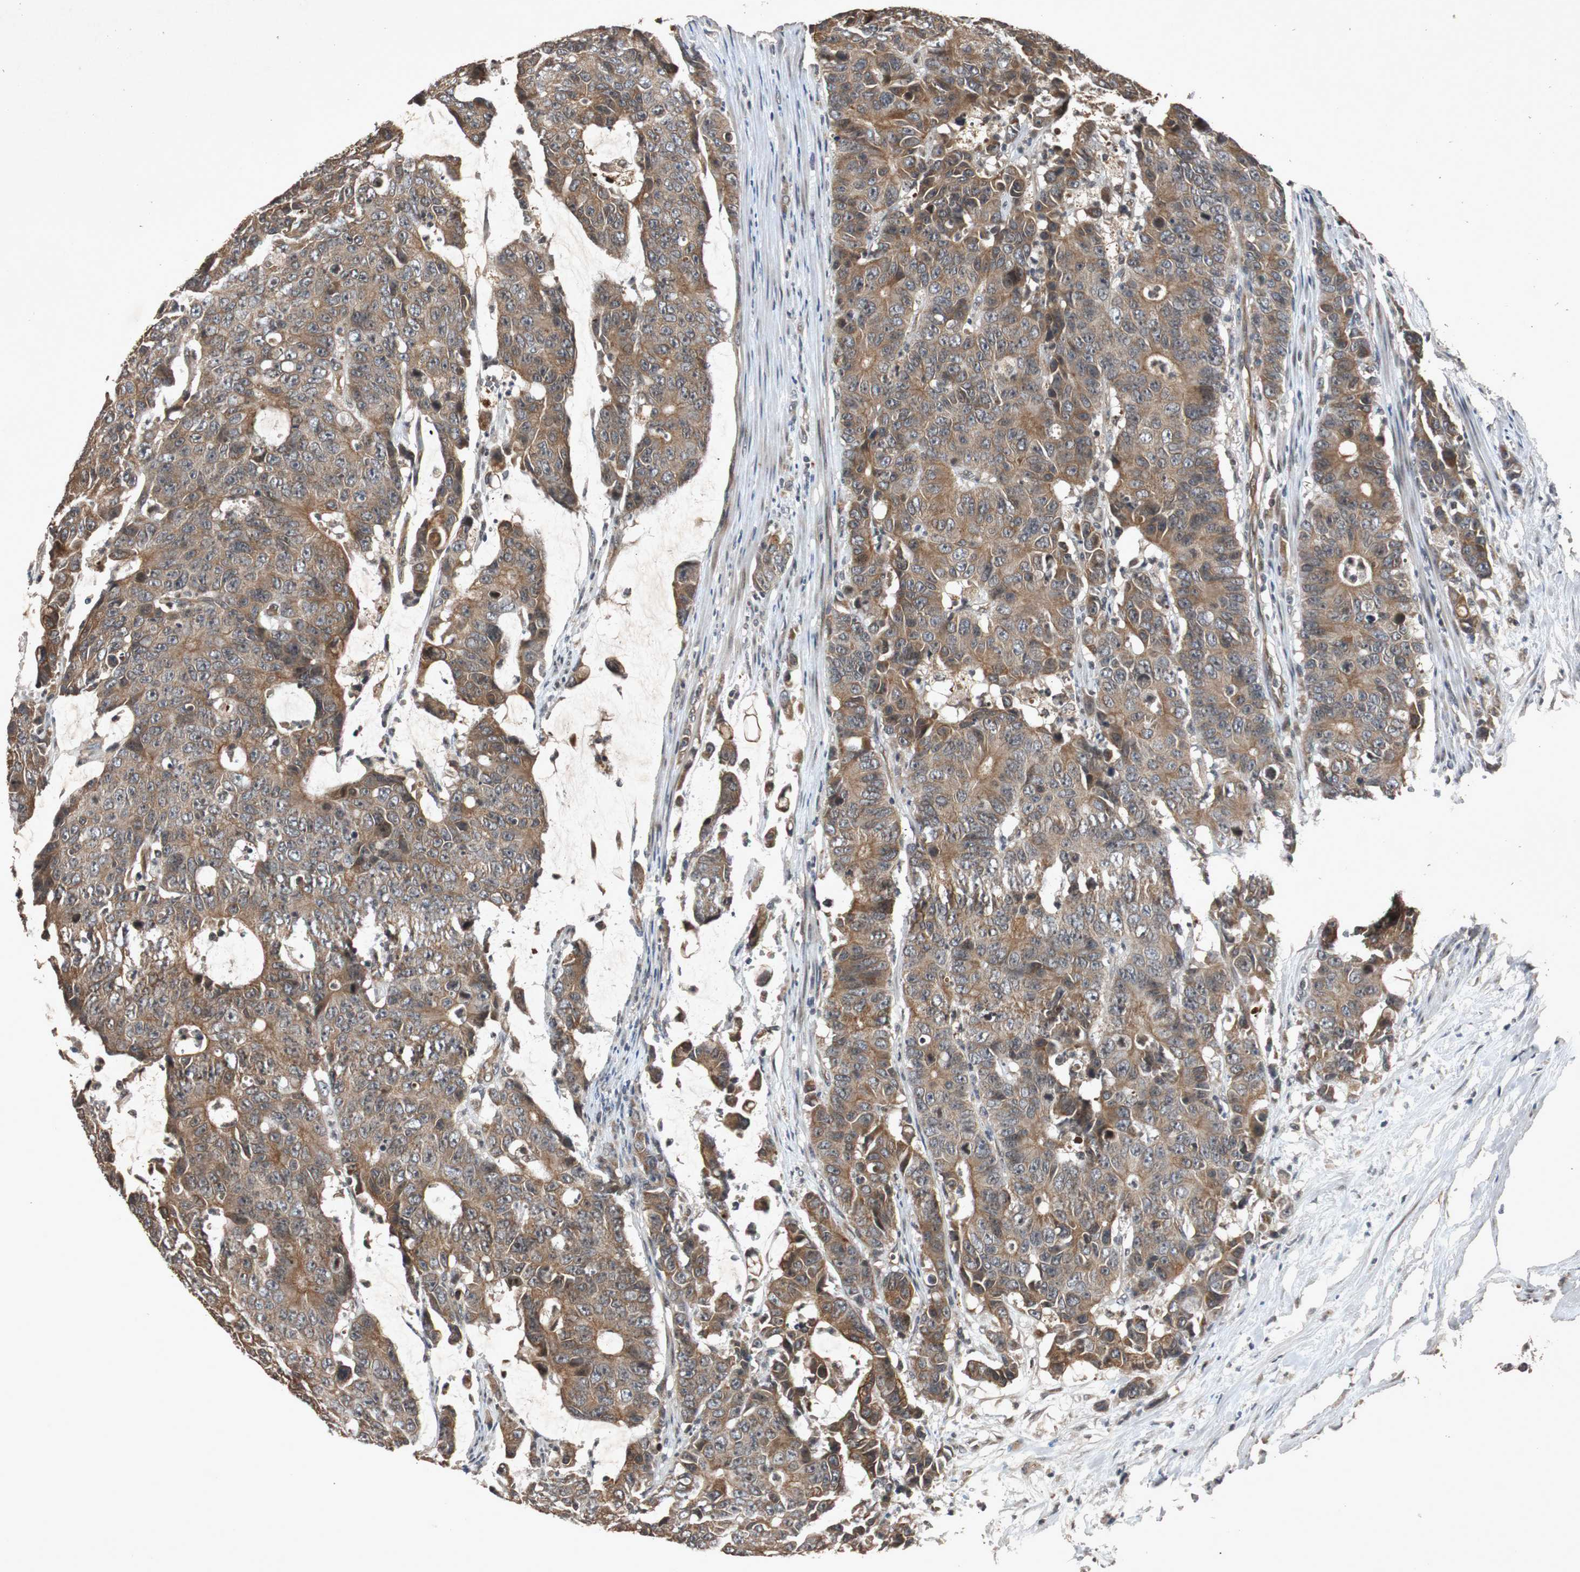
{"staining": {"intensity": "moderate", "quantity": ">75%", "location": "cytoplasmic/membranous"}, "tissue": "colorectal cancer", "cell_type": "Tumor cells", "image_type": "cancer", "snomed": [{"axis": "morphology", "description": "Adenocarcinoma, NOS"}, {"axis": "topography", "description": "Colon"}], "caption": "IHC micrograph of neoplastic tissue: human colorectal adenocarcinoma stained using immunohistochemistry (IHC) displays medium levels of moderate protein expression localized specifically in the cytoplasmic/membranous of tumor cells, appearing as a cytoplasmic/membranous brown color.", "gene": "SLIT2", "patient": {"sex": "female", "age": 86}}